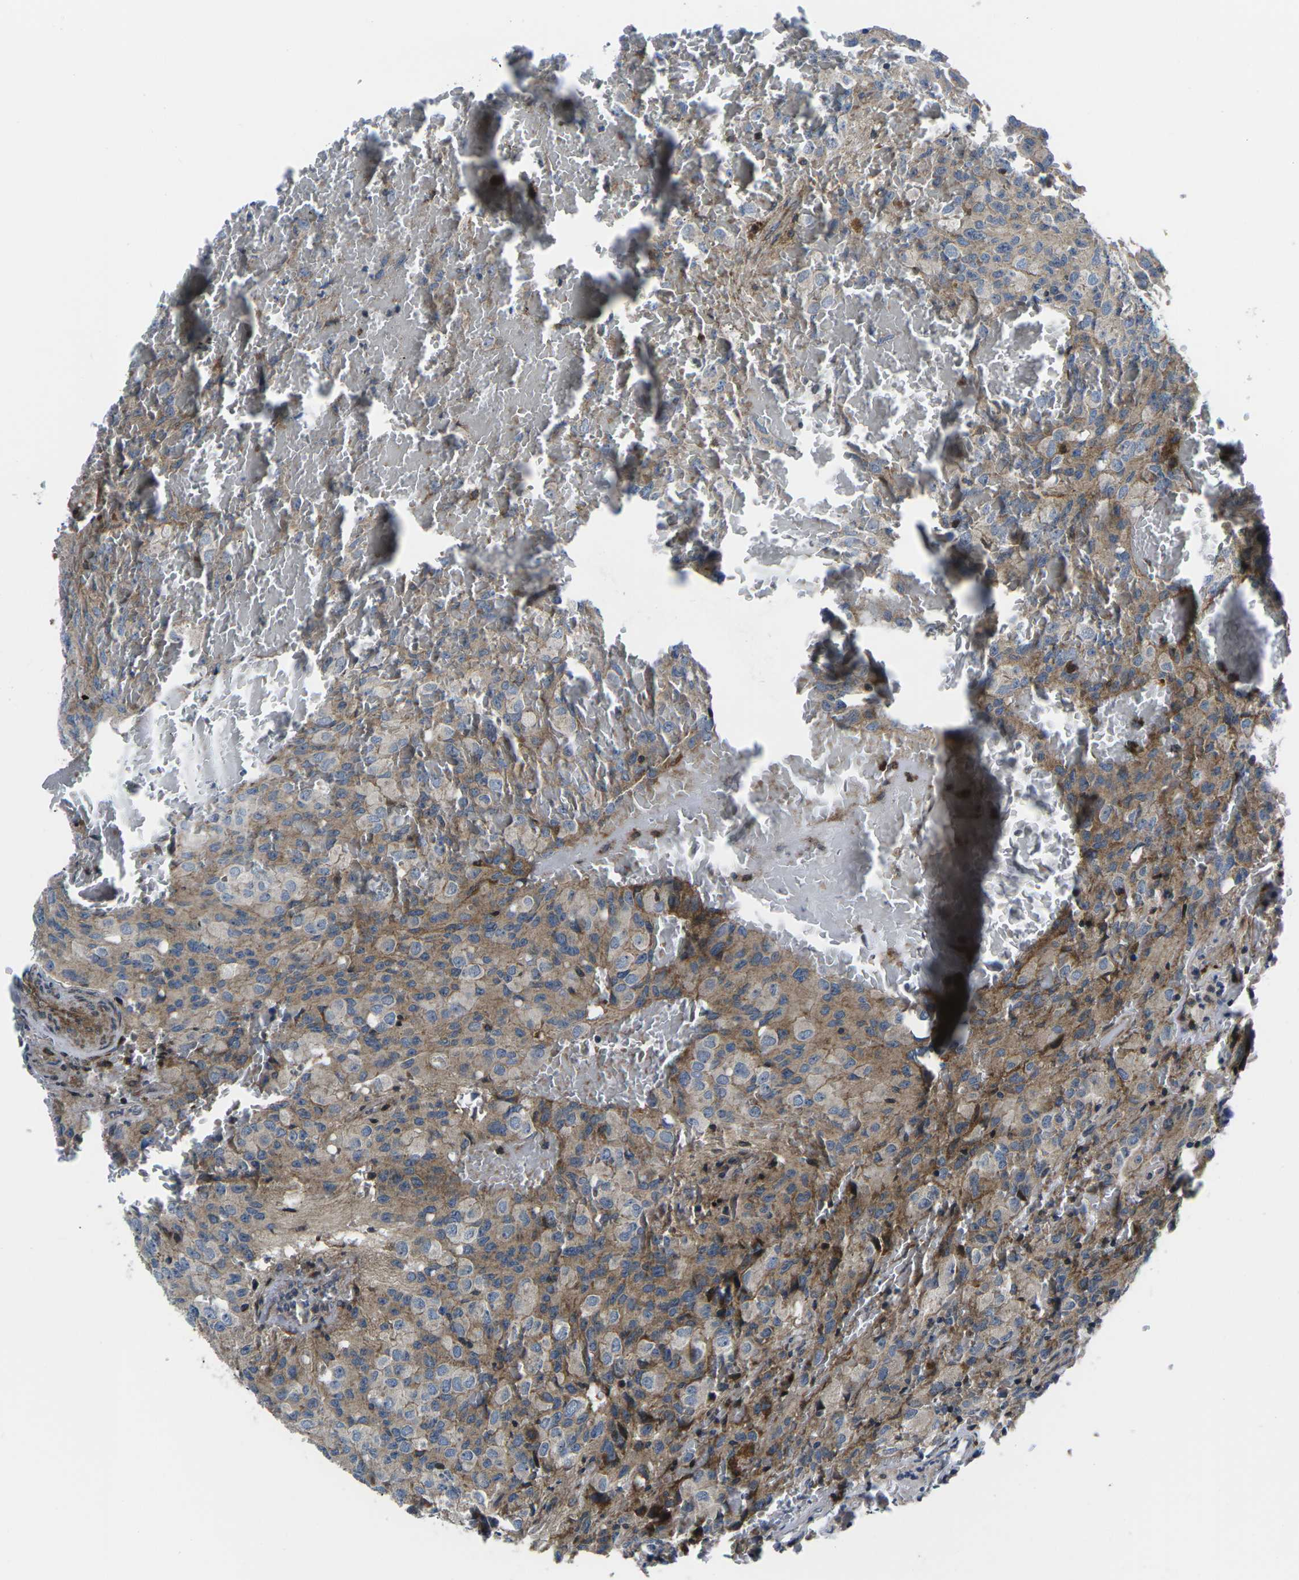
{"staining": {"intensity": "moderate", "quantity": "25%-75%", "location": "cytoplasmic/membranous"}, "tissue": "glioma", "cell_type": "Tumor cells", "image_type": "cancer", "snomed": [{"axis": "morphology", "description": "Glioma, malignant, High grade"}, {"axis": "topography", "description": "Brain"}], "caption": "A high-resolution photomicrograph shows immunohistochemistry (IHC) staining of high-grade glioma (malignant), which exhibits moderate cytoplasmic/membranous staining in approximately 25%-75% of tumor cells.", "gene": "EIF4E", "patient": {"sex": "male", "age": 32}}